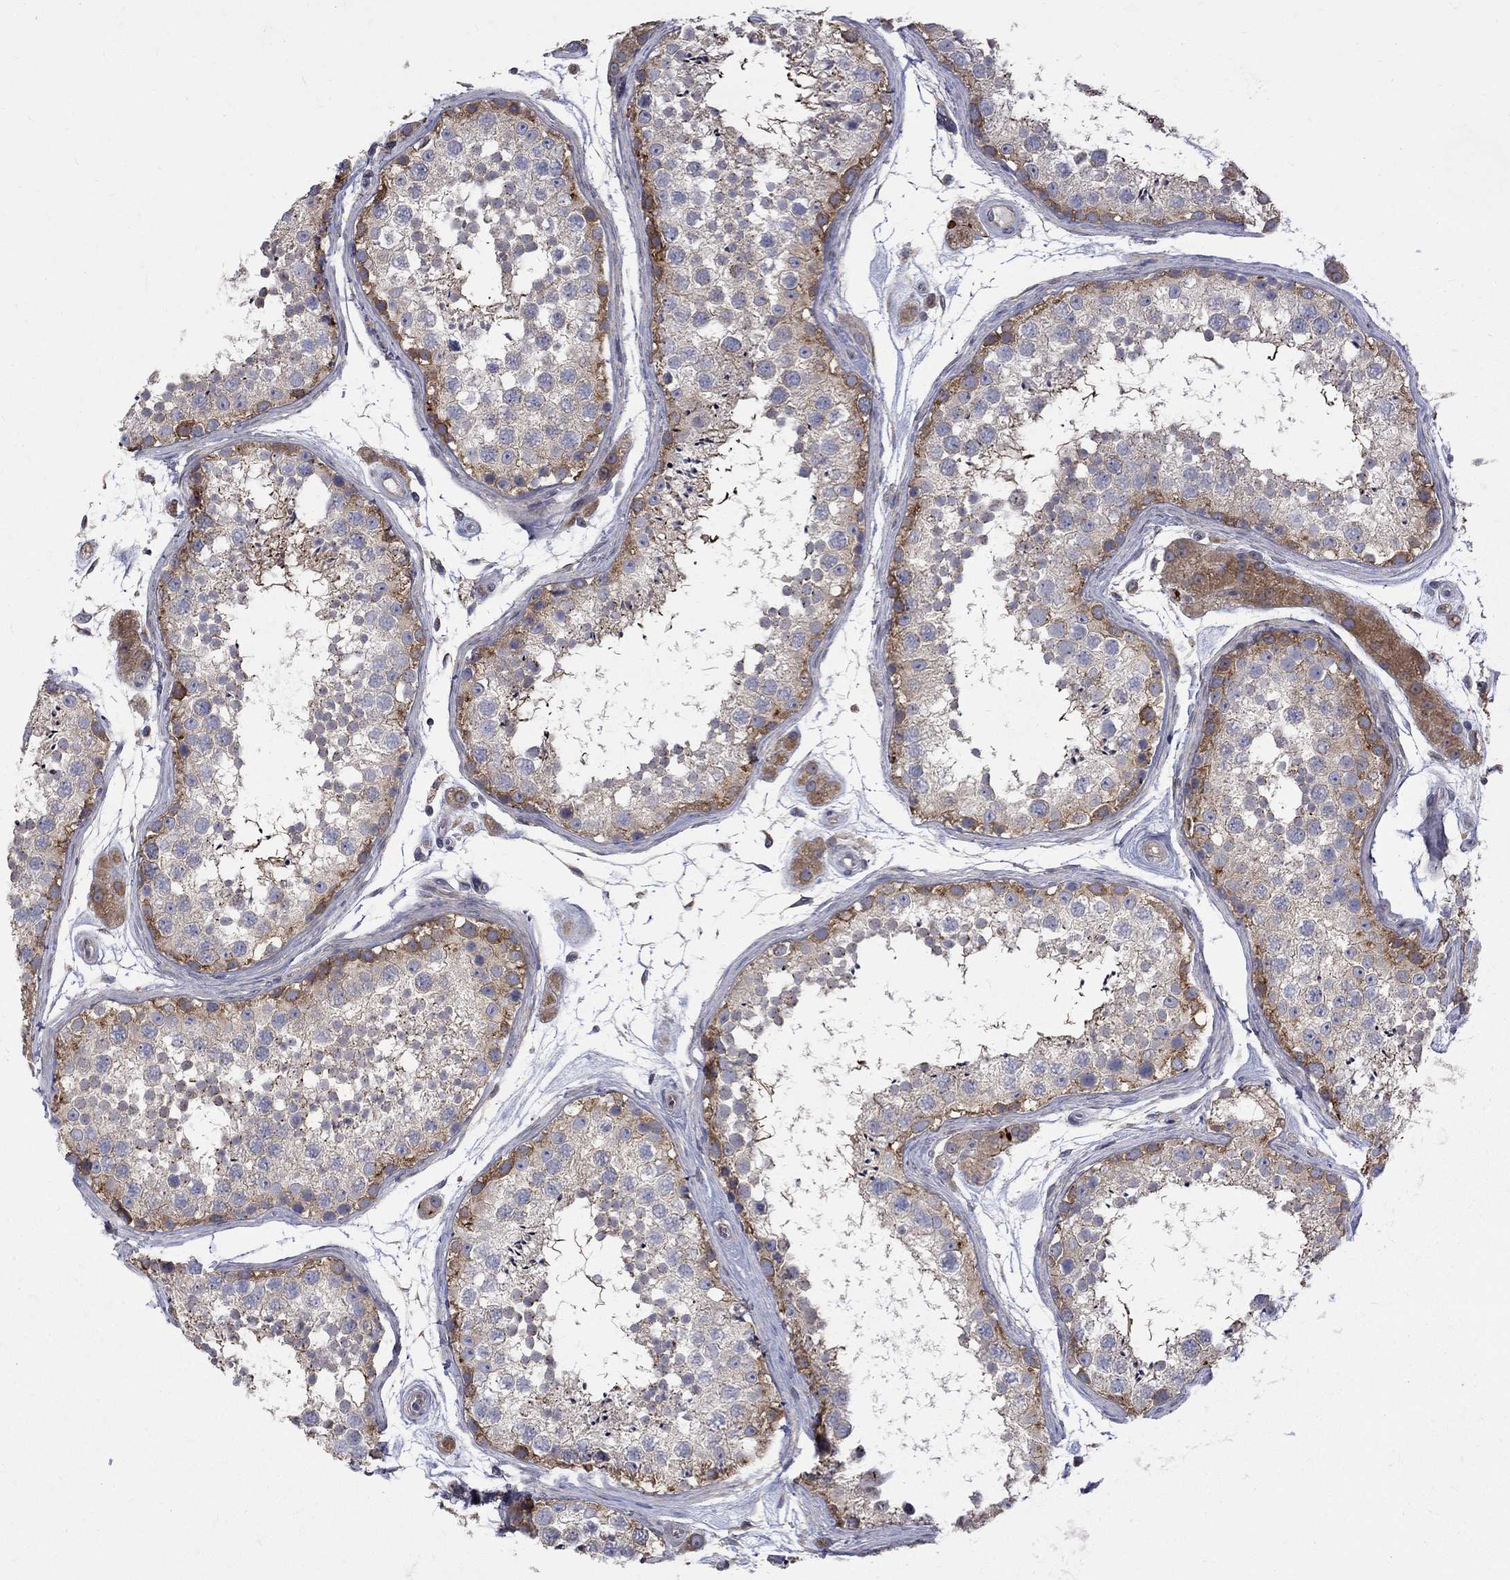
{"staining": {"intensity": "moderate", "quantity": "25%-75%", "location": "cytoplasmic/membranous"}, "tissue": "testis", "cell_type": "Cells in seminiferous ducts", "image_type": "normal", "snomed": [{"axis": "morphology", "description": "Normal tissue, NOS"}, {"axis": "topography", "description": "Testis"}], "caption": "Brown immunohistochemical staining in benign human testis exhibits moderate cytoplasmic/membranous staining in approximately 25%-75% of cells in seminiferous ducts.", "gene": "SH2B1", "patient": {"sex": "male", "age": 41}}